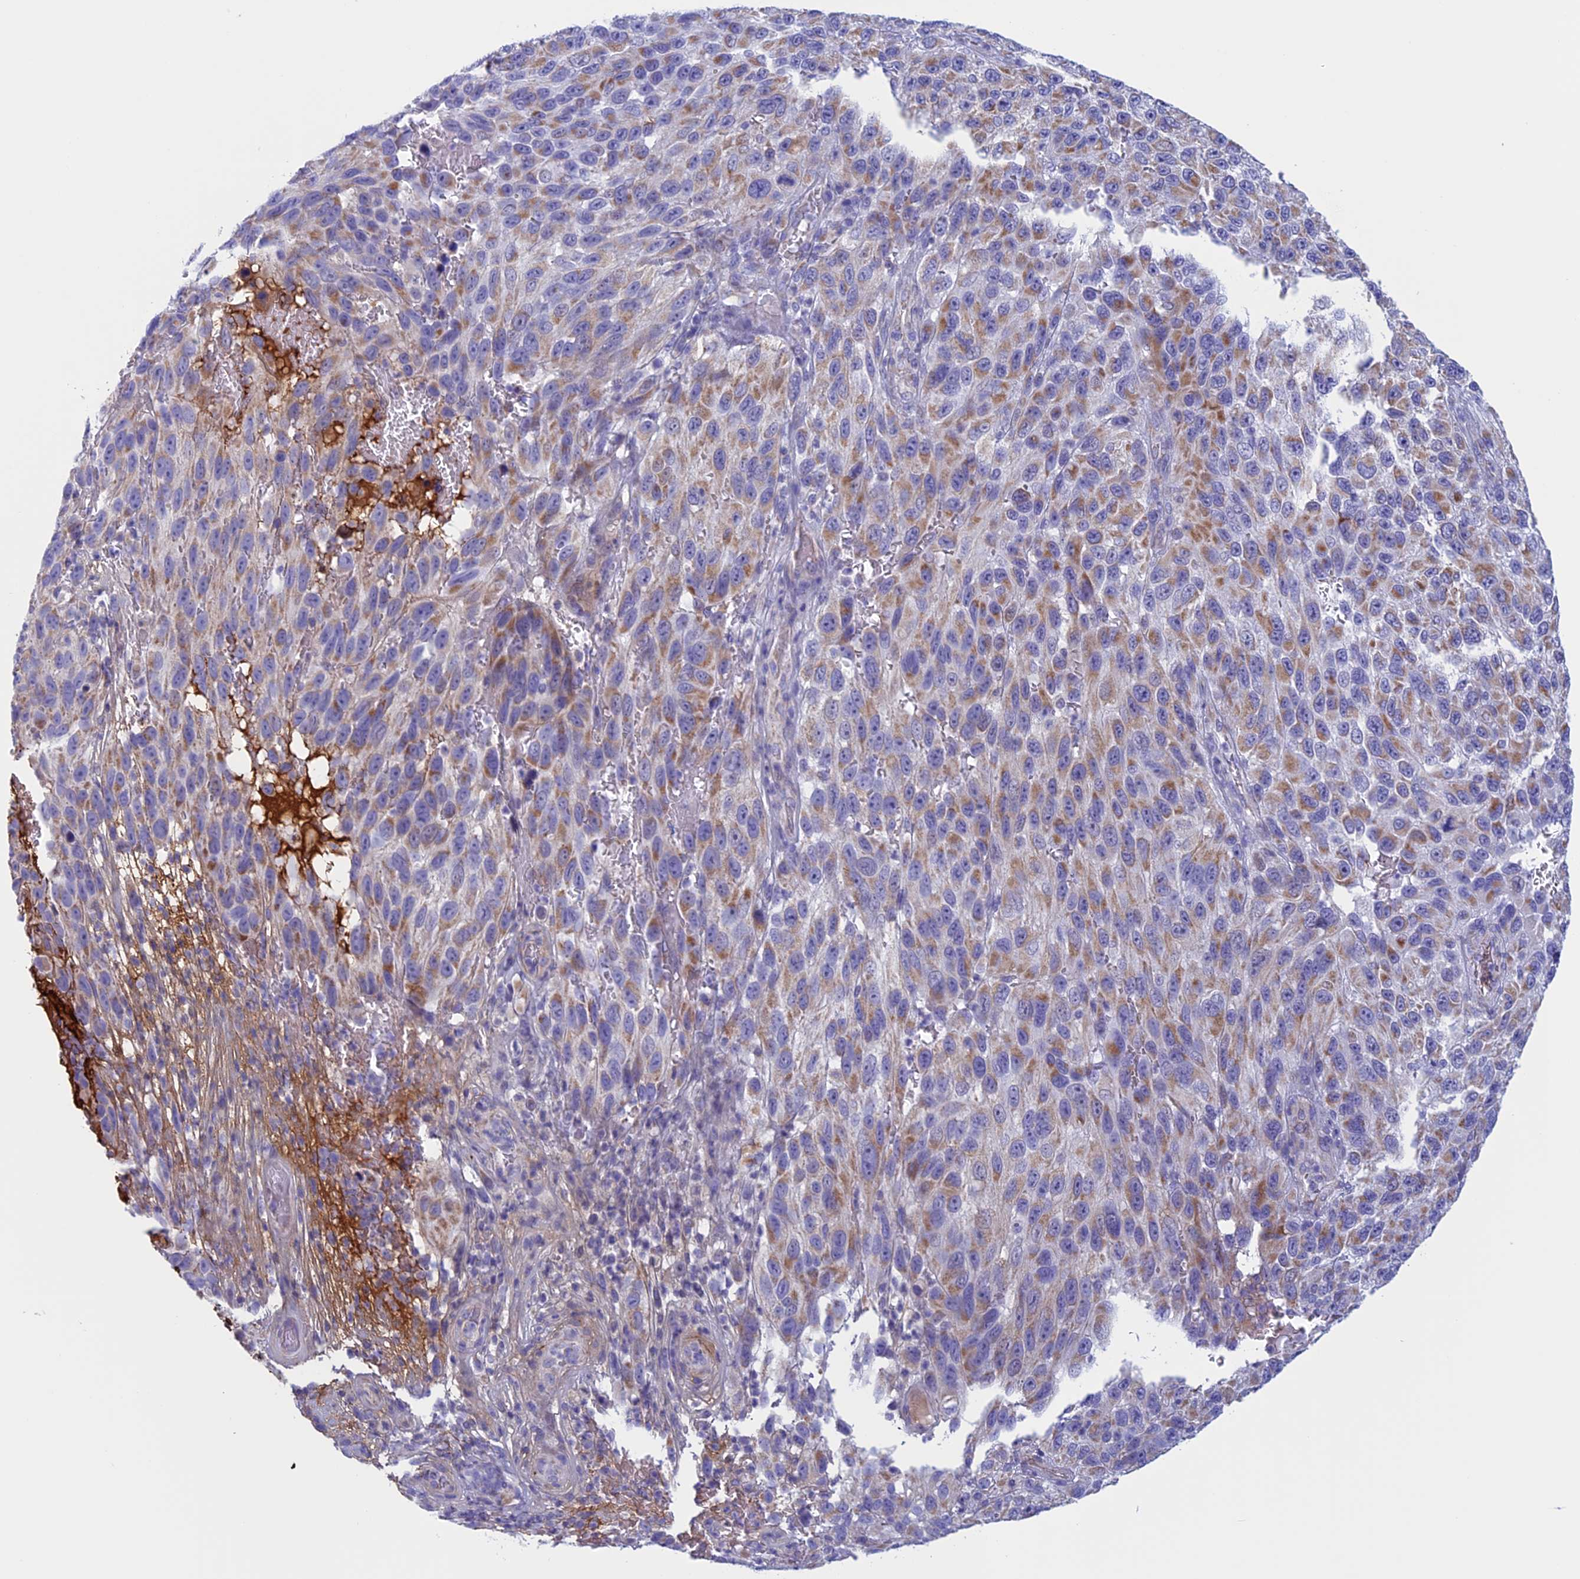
{"staining": {"intensity": "moderate", "quantity": "25%-75%", "location": "cytoplasmic/membranous"}, "tissue": "melanoma", "cell_type": "Tumor cells", "image_type": "cancer", "snomed": [{"axis": "morphology", "description": "Malignant melanoma, NOS"}, {"axis": "topography", "description": "Skin"}], "caption": "Immunohistochemistry (IHC) micrograph of human melanoma stained for a protein (brown), which reveals medium levels of moderate cytoplasmic/membranous staining in approximately 25%-75% of tumor cells.", "gene": "NDUFB9", "patient": {"sex": "female", "age": 96}}